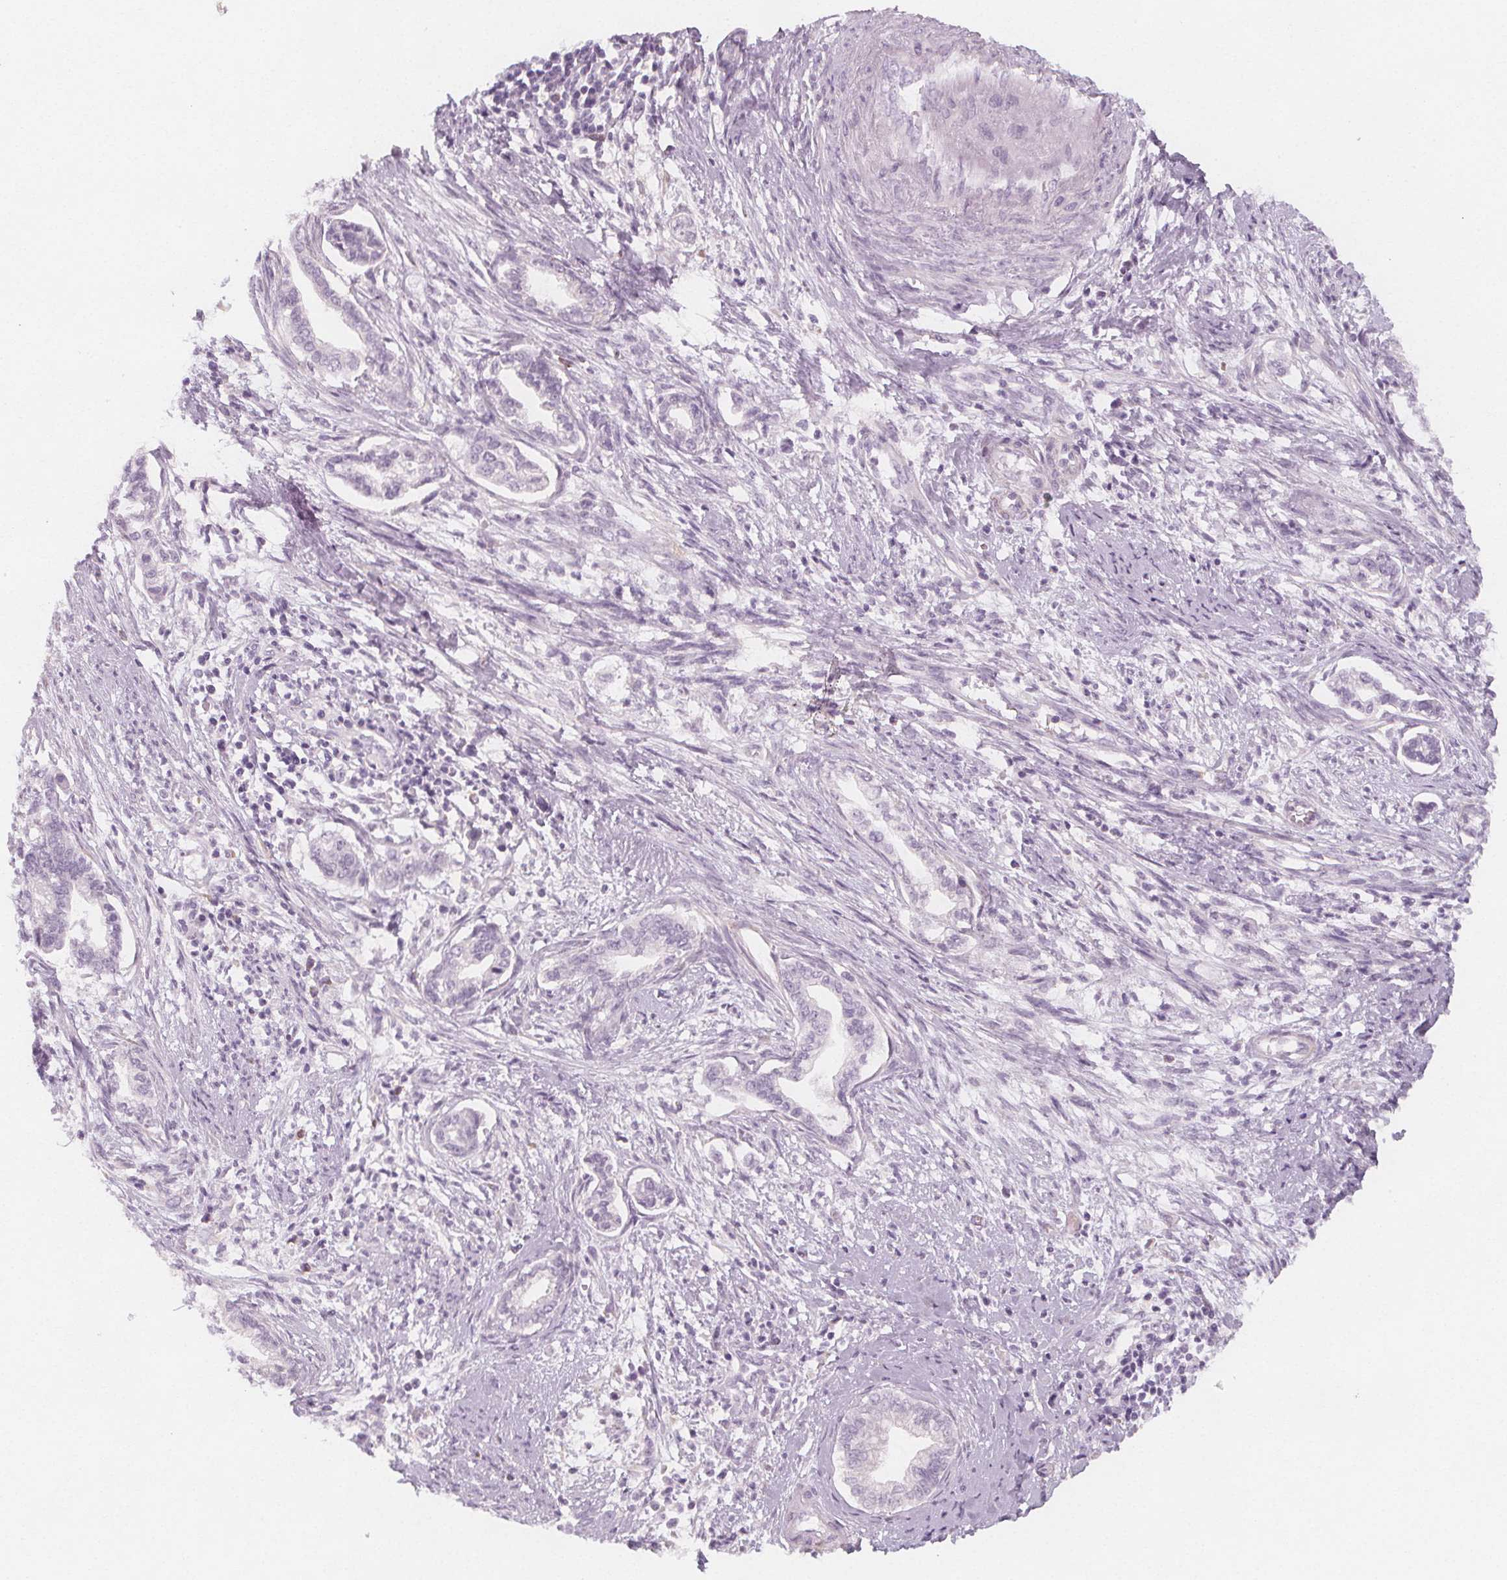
{"staining": {"intensity": "negative", "quantity": "none", "location": "none"}, "tissue": "cervical cancer", "cell_type": "Tumor cells", "image_type": "cancer", "snomed": [{"axis": "morphology", "description": "Adenocarcinoma, NOS"}, {"axis": "topography", "description": "Cervix"}], "caption": "Immunohistochemical staining of cervical adenocarcinoma displays no significant positivity in tumor cells. Nuclei are stained in blue.", "gene": "MAP1A", "patient": {"sex": "female", "age": 62}}